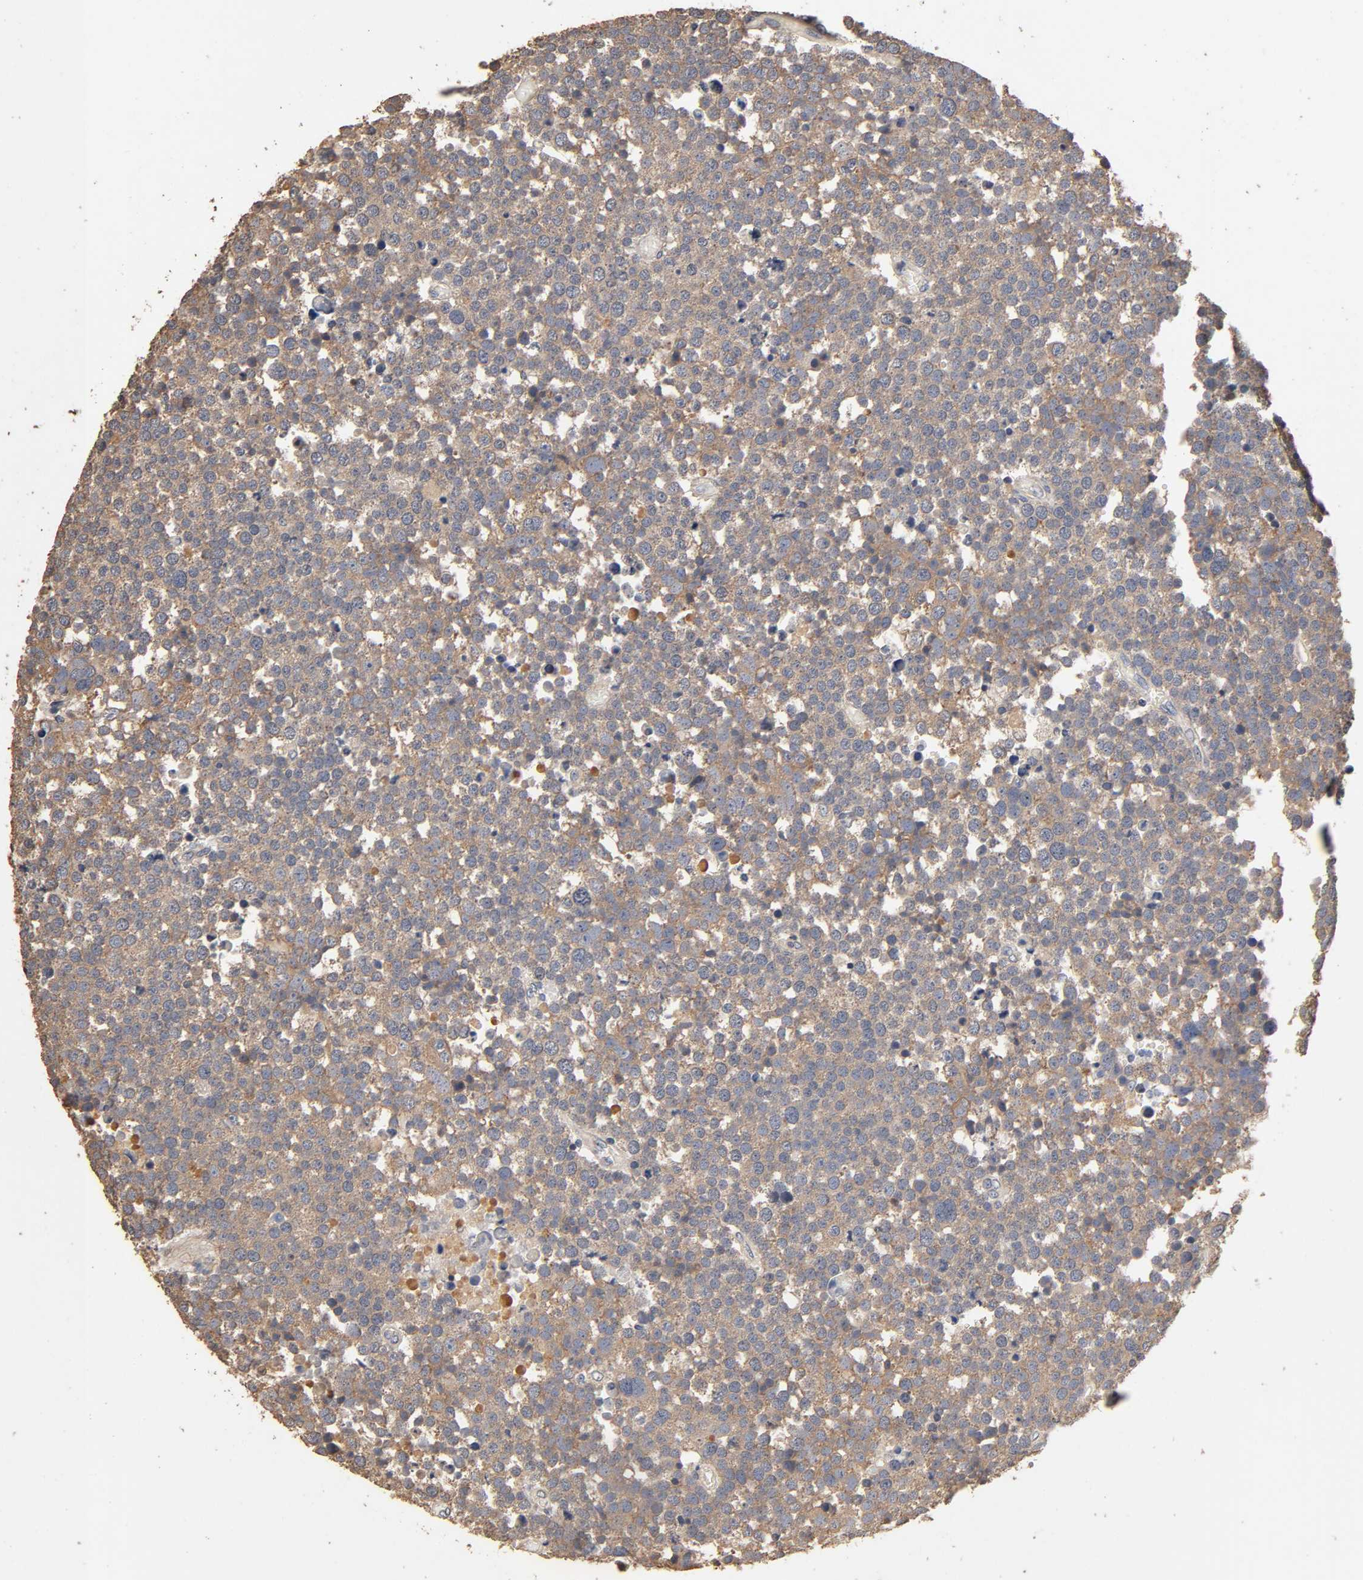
{"staining": {"intensity": "weak", "quantity": ">75%", "location": "cytoplasmic/membranous"}, "tissue": "testis cancer", "cell_type": "Tumor cells", "image_type": "cancer", "snomed": [{"axis": "morphology", "description": "Seminoma, NOS"}, {"axis": "topography", "description": "Testis"}], "caption": "This image demonstrates immunohistochemistry (IHC) staining of human testis cancer, with low weak cytoplasmic/membranous positivity in approximately >75% of tumor cells.", "gene": "ARHGEF7", "patient": {"sex": "male", "age": 71}}